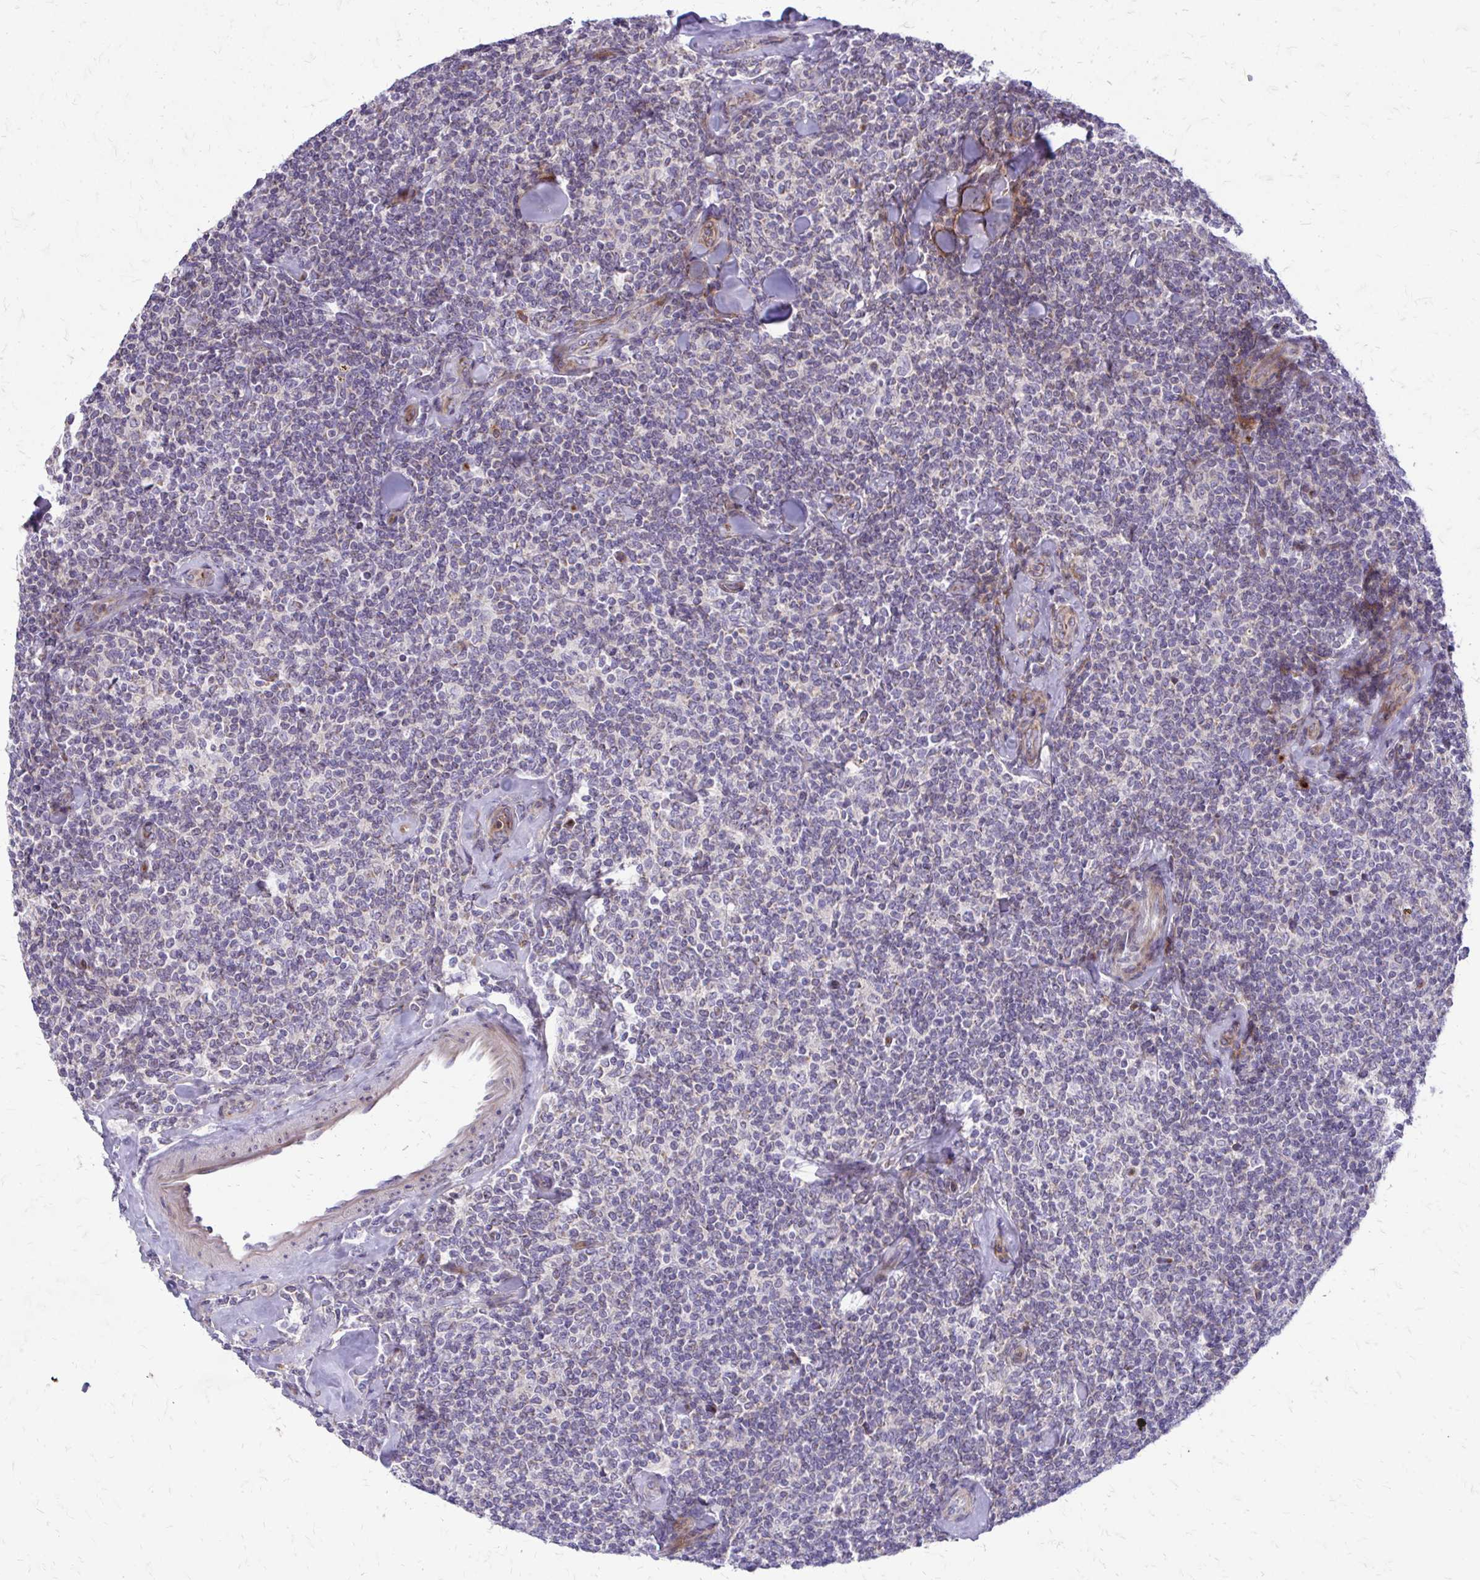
{"staining": {"intensity": "negative", "quantity": "none", "location": "none"}, "tissue": "lymphoma", "cell_type": "Tumor cells", "image_type": "cancer", "snomed": [{"axis": "morphology", "description": "Malignant lymphoma, non-Hodgkin's type, Low grade"}, {"axis": "topography", "description": "Lymph node"}], "caption": "An IHC image of lymphoma is shown. There is no staining in tumor cells of lymphoma. The staining was performed using DAB (3,3'-diaminobenzidine) to visualize the protein expression in brown, while the nuclei were stained in blue with hematoxylin (Magnification: 20x).", "gene": "FUNDC2", "patient": {"sex": "female", "age": 56}}